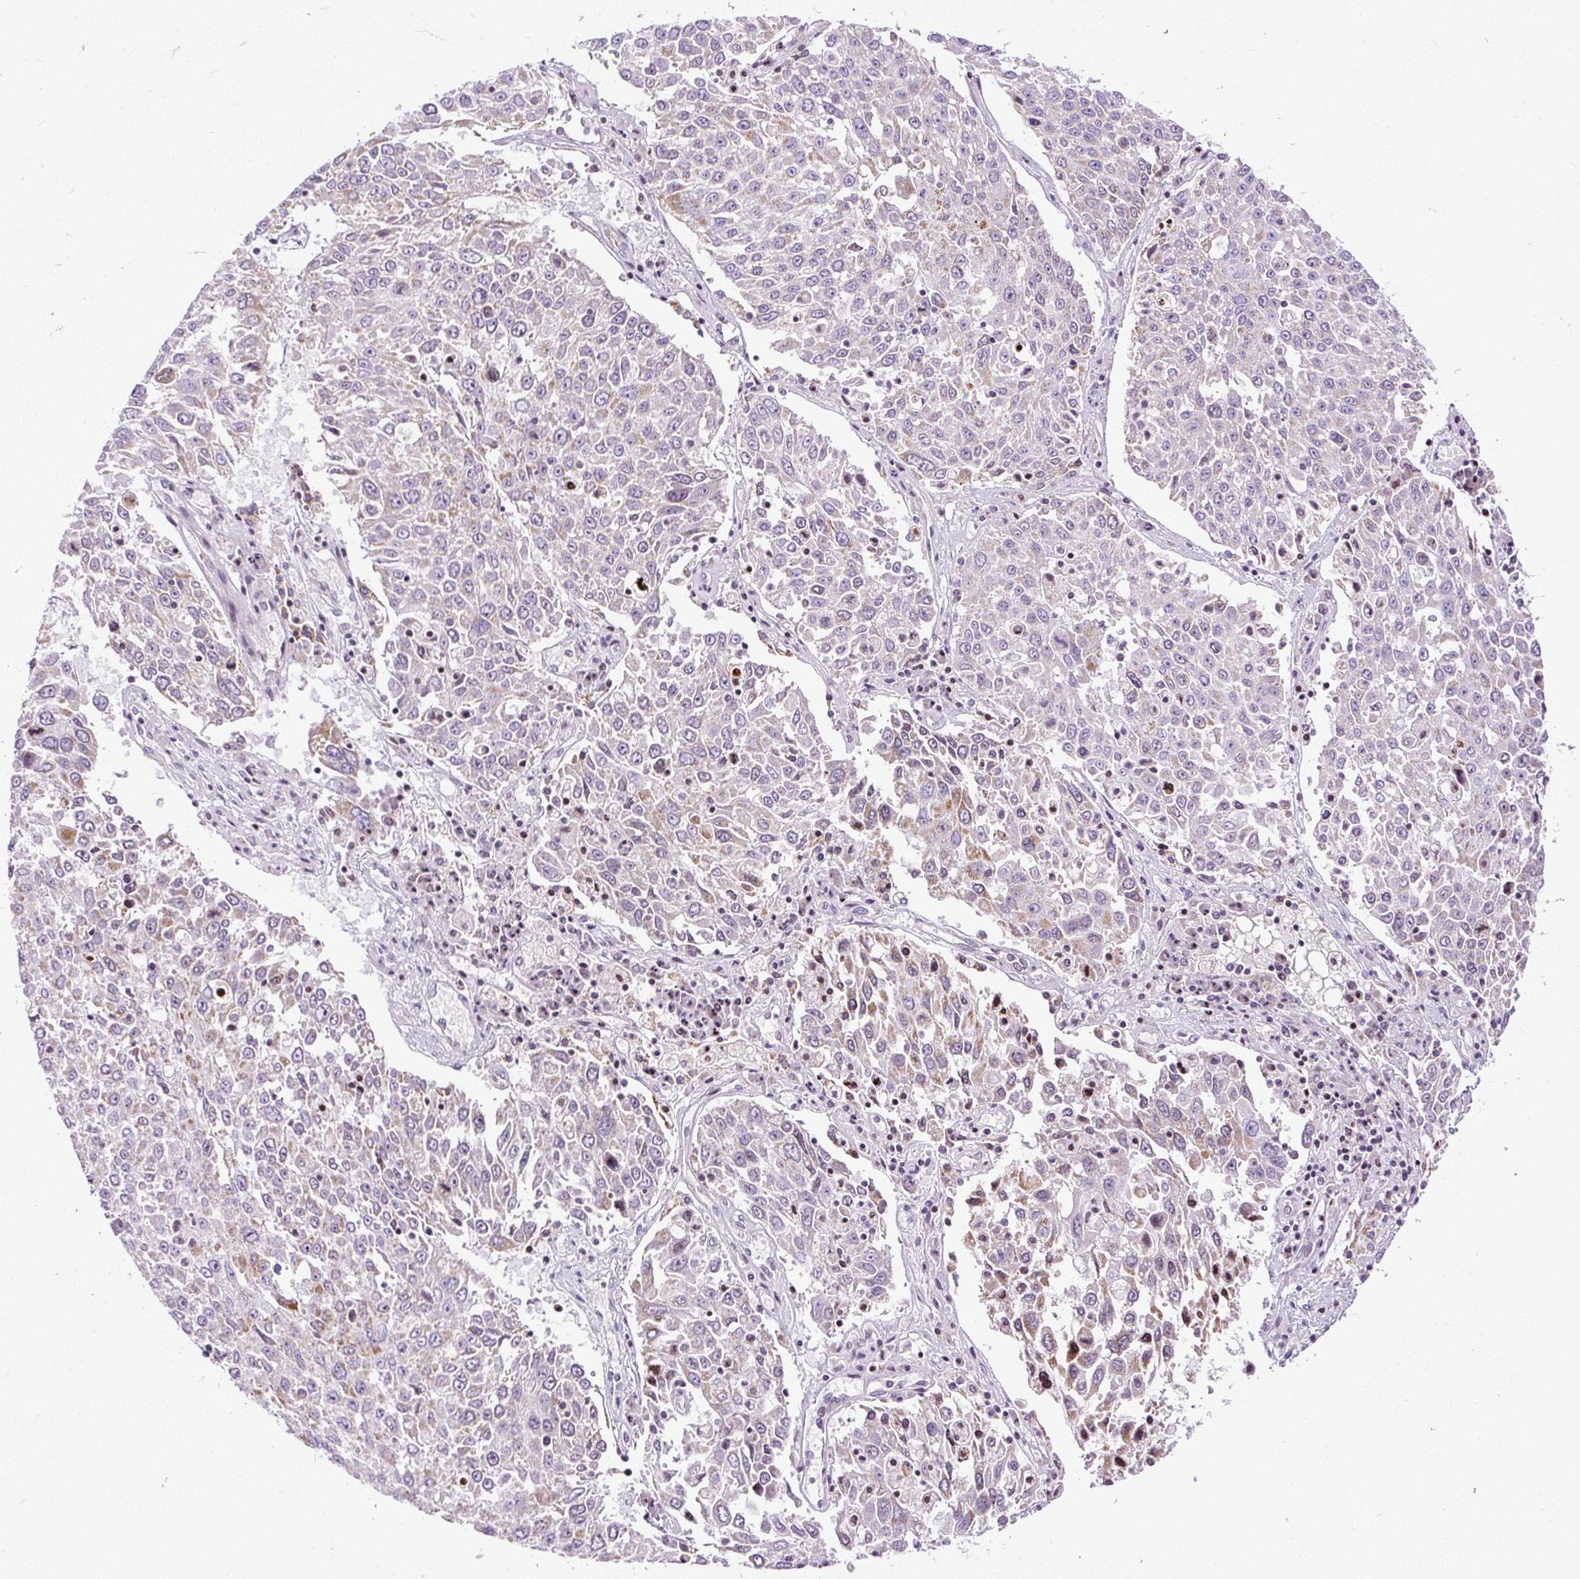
{"staining": {"intensity": "weak", "quantity": "<25%", "location": "cytoplasmic/membranous"}, "tissue": "lung cancer", "cell_type": "Tumor cells", "image_type": "cancer", "snomed": [{"axis": "morphology", "description": "Squamous cell carcinoma, NOS"}, {"axis": "topography", "description": "Lung"}], "caption": "High power microscopy histopathology image of an immunohistochemistry (IHC) photomicrograph of lung cancer, revealing no significant staining in tumor cells.", "gene": "FMC1", "patient": {"sex": "male", "age": 65}}